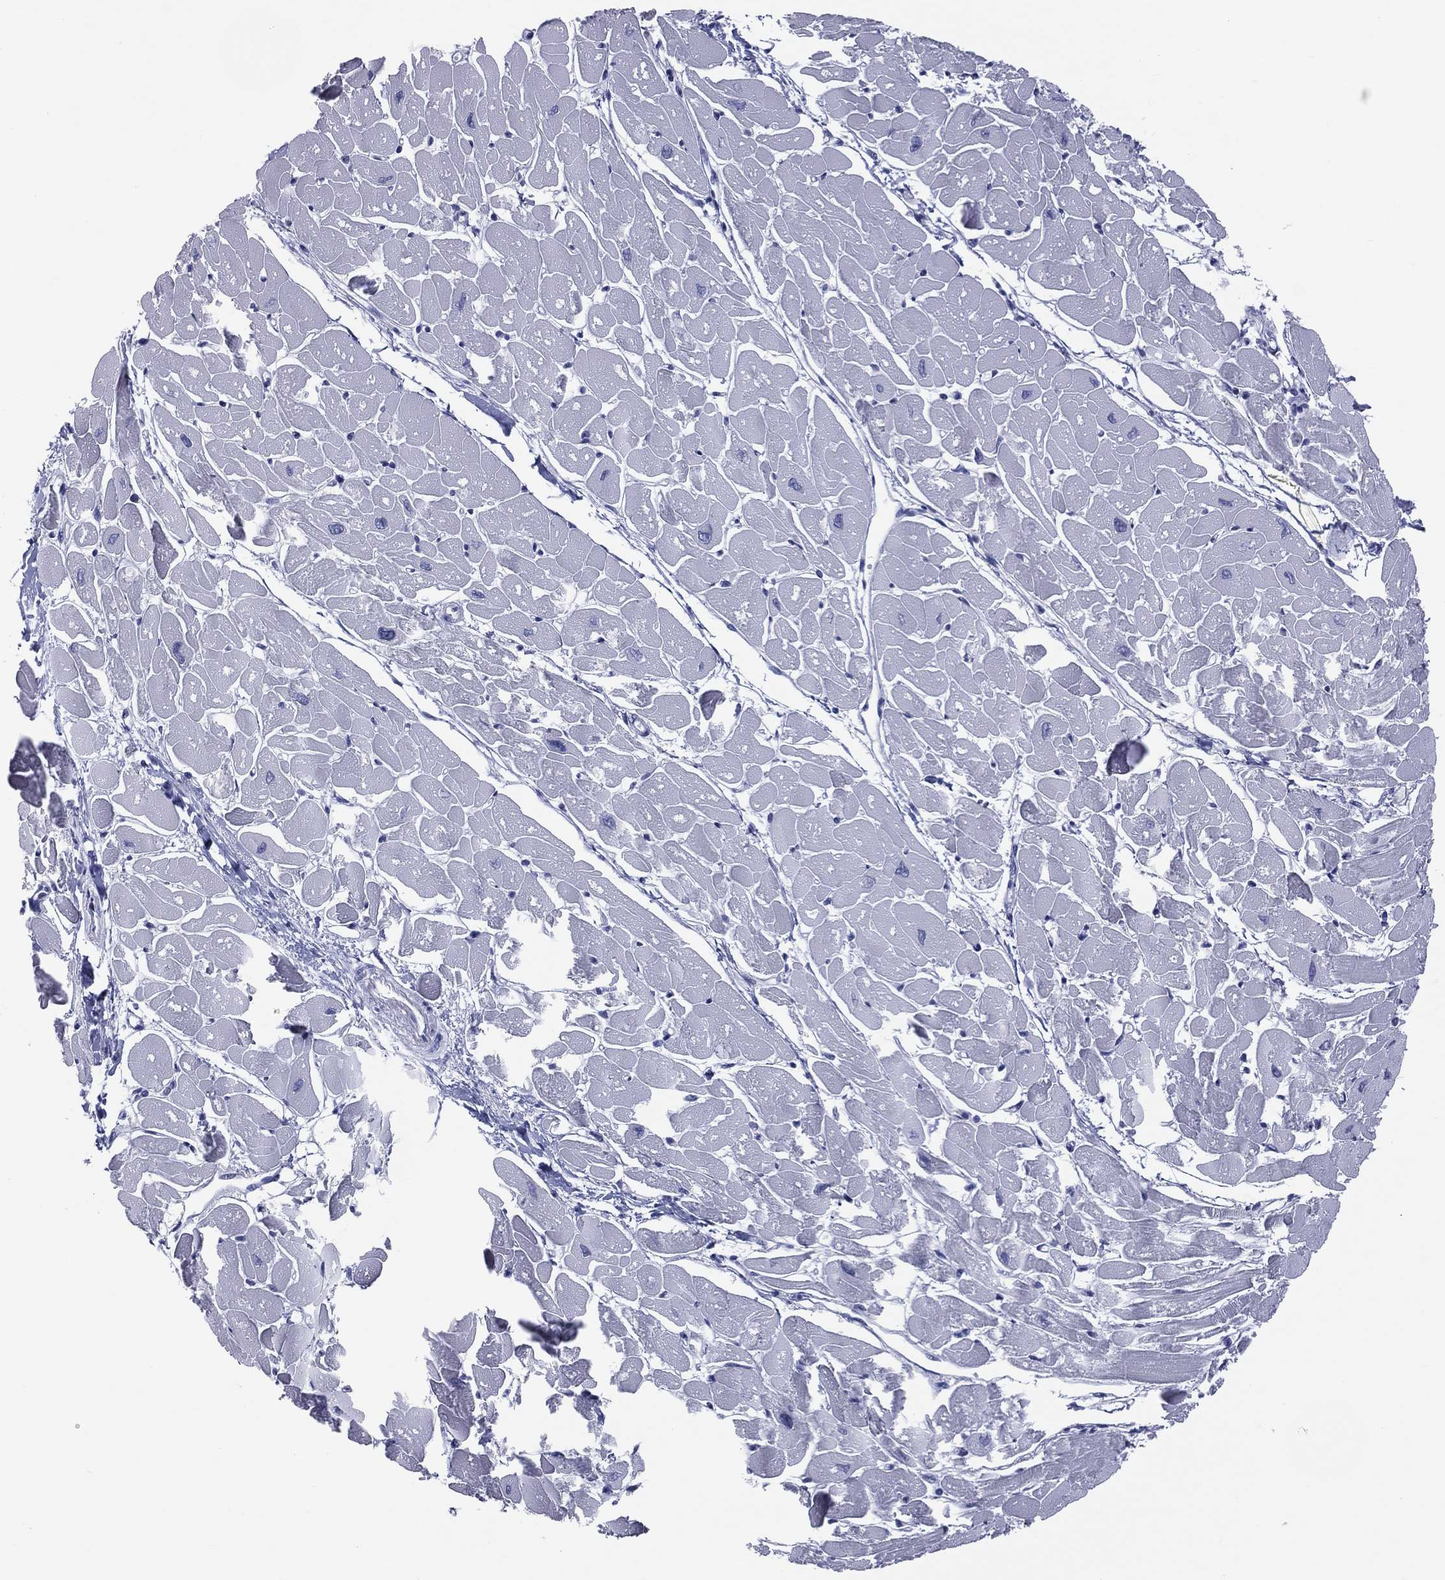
{"staining": {"intensity": "negative", "quantity": "none", "location": "none"}, "tissue": "heart muscle", "cell_type": "Cardiomyocytes", "image_type": "normal", "snomed": [{"axis": "morphology", "description": "Normal tissue, NOS"}, {"axis": "topography", "description": "Heart"}], "caption": "The immunohistochemistry image has no significant positivity in cardiomyocytes of heart muscle.", "gene": "MLN", "patient": {"sex": "male", "age": 57}}